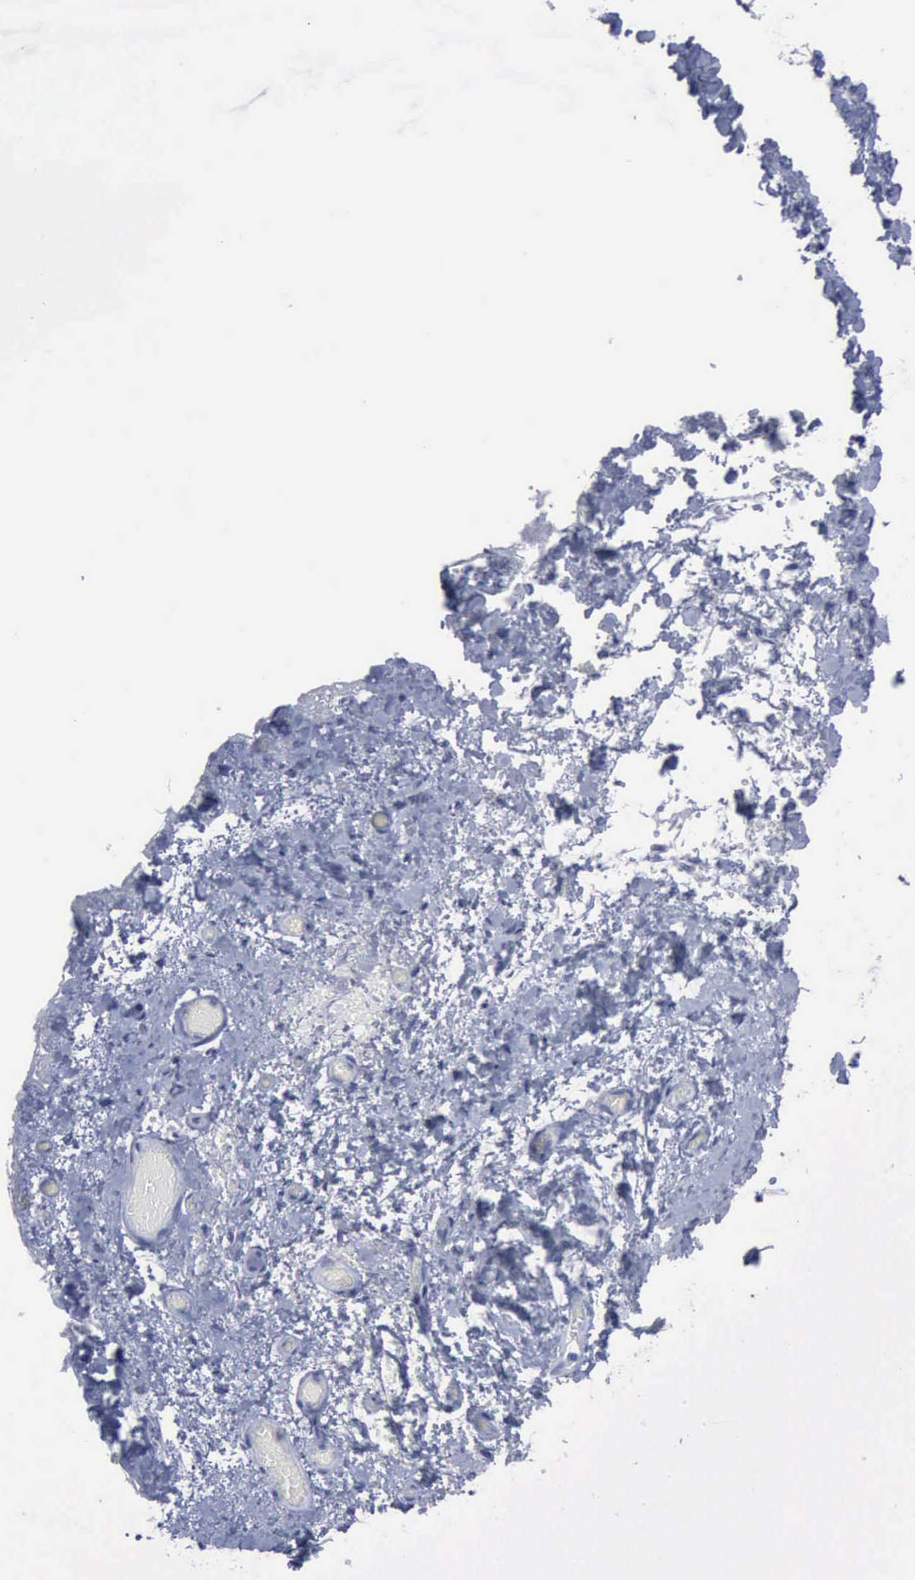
{"staining": {"intensity": "negative", "quantity": "none", "location": "none"}, "tissue": "skeletal muscle", "cell_type": "Myocytes", "image_type": "normal", "snomed": [{"axis": "morphology", "description": "Normal tissue, NOS"}, {"axis": "topography", "description": "Skeletal muscle"}, {"axis": "topography", "description": "Soft tissue"}], "caption": "IHC of unremarkable skeletal muscle reveals no positivity in myocytes. (DAB (3,3'-diaminobenzidine) IHC visualized using brightfield microscopy, high magnification).", "gene": "CSTA", "patient": {"sex": "female", "age": 58}}